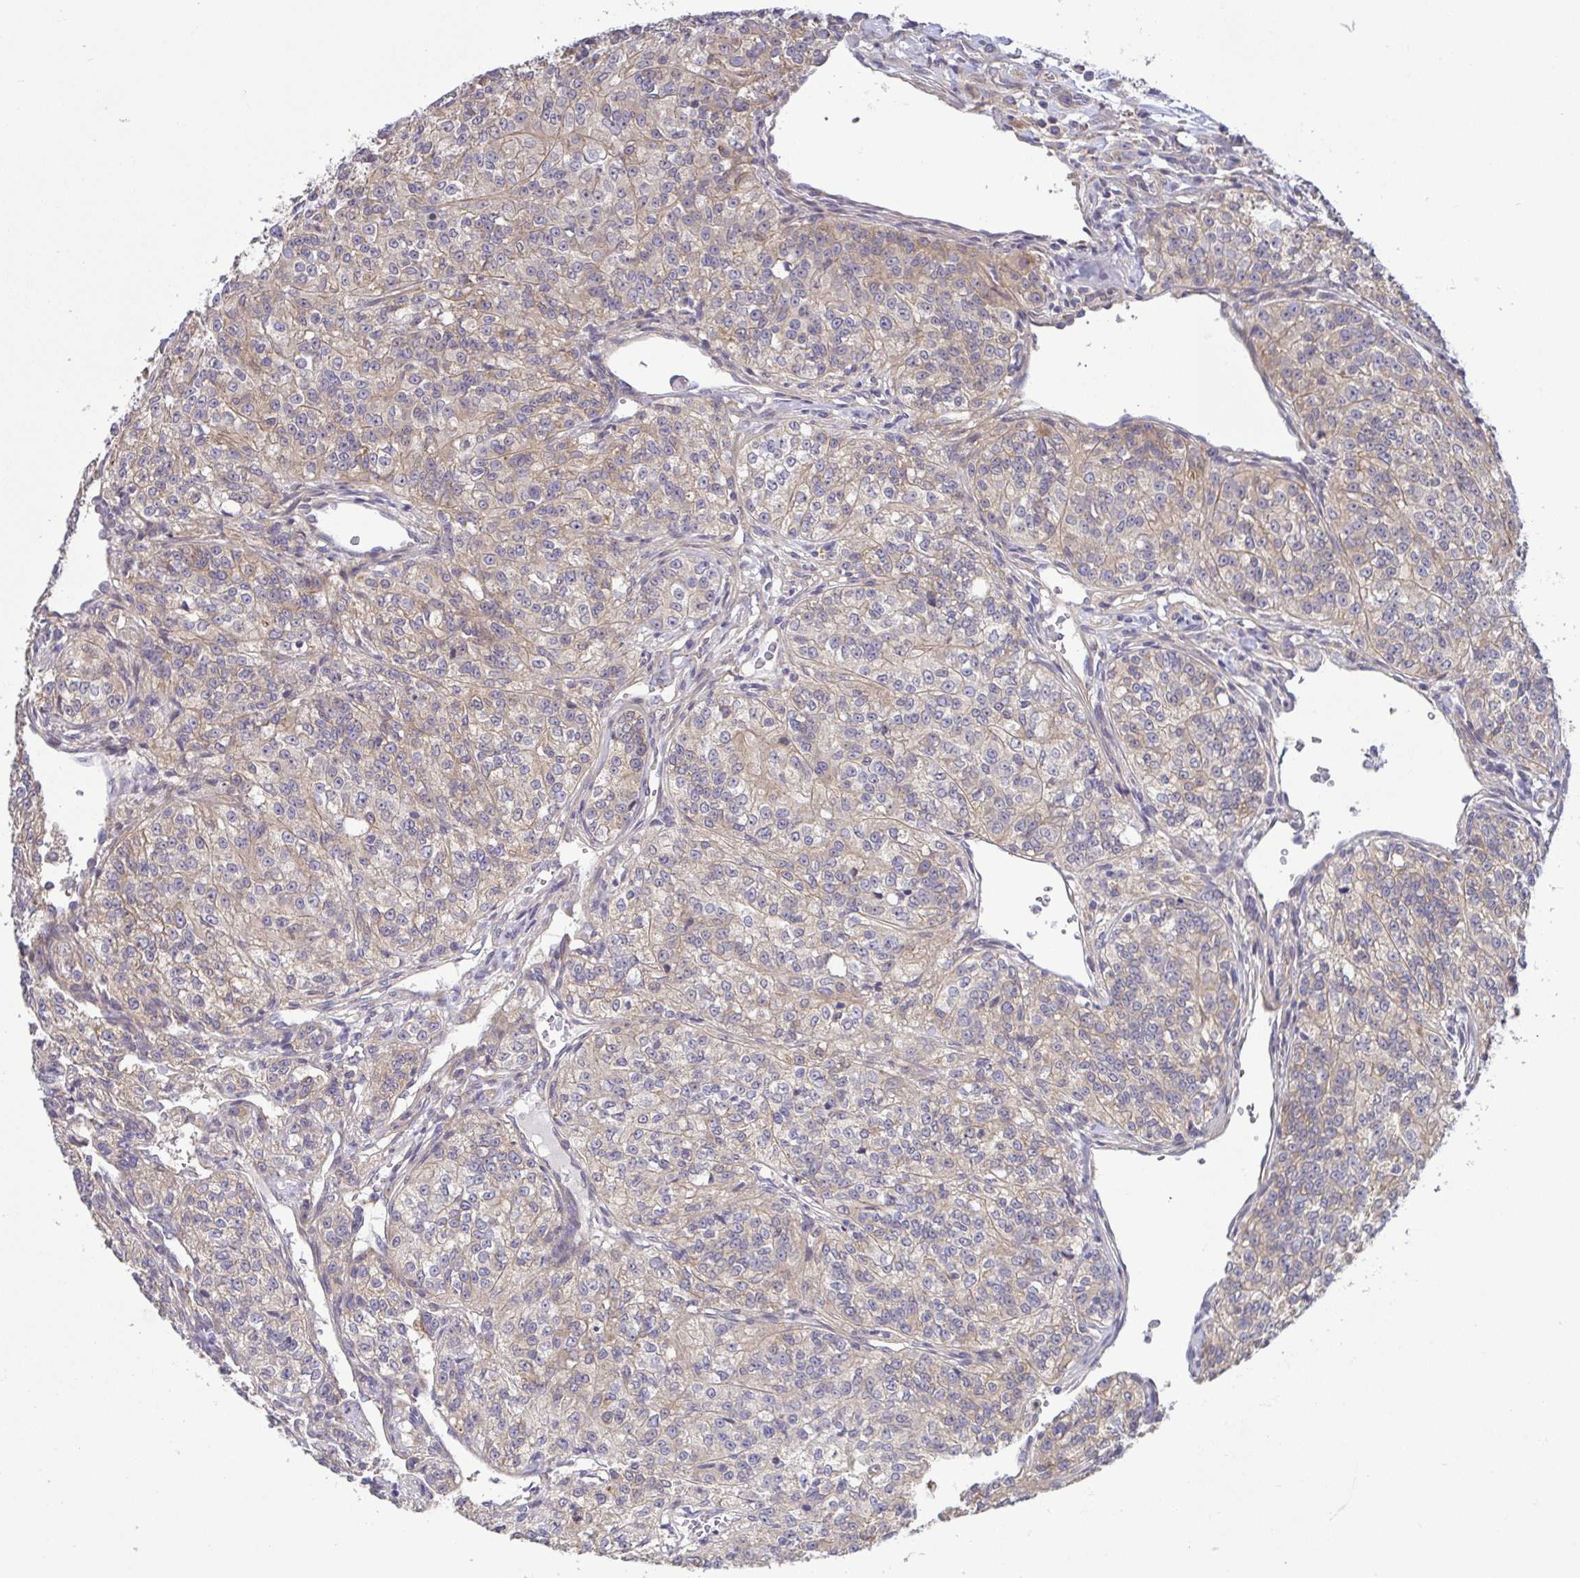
{"staining": {"intensity": "weak", "quantity": ">75%", "location": "cytoplasmic/membranous"}, "tissue": "renal cancer", "cell_type": "Tumor cells", "image_type": "cancer", "snomed": [{"axis": "morphology", "description": "Adenocarcinoma, NOS"}, {"axis": "topography", "description": "Kidney"}], "caption": "Human adenocarcinoma (renal) stained with a protein marker shows weak staining in tumor cells.", "gene": "LMF2", "patient": {"sex": "female", "age": 63}}